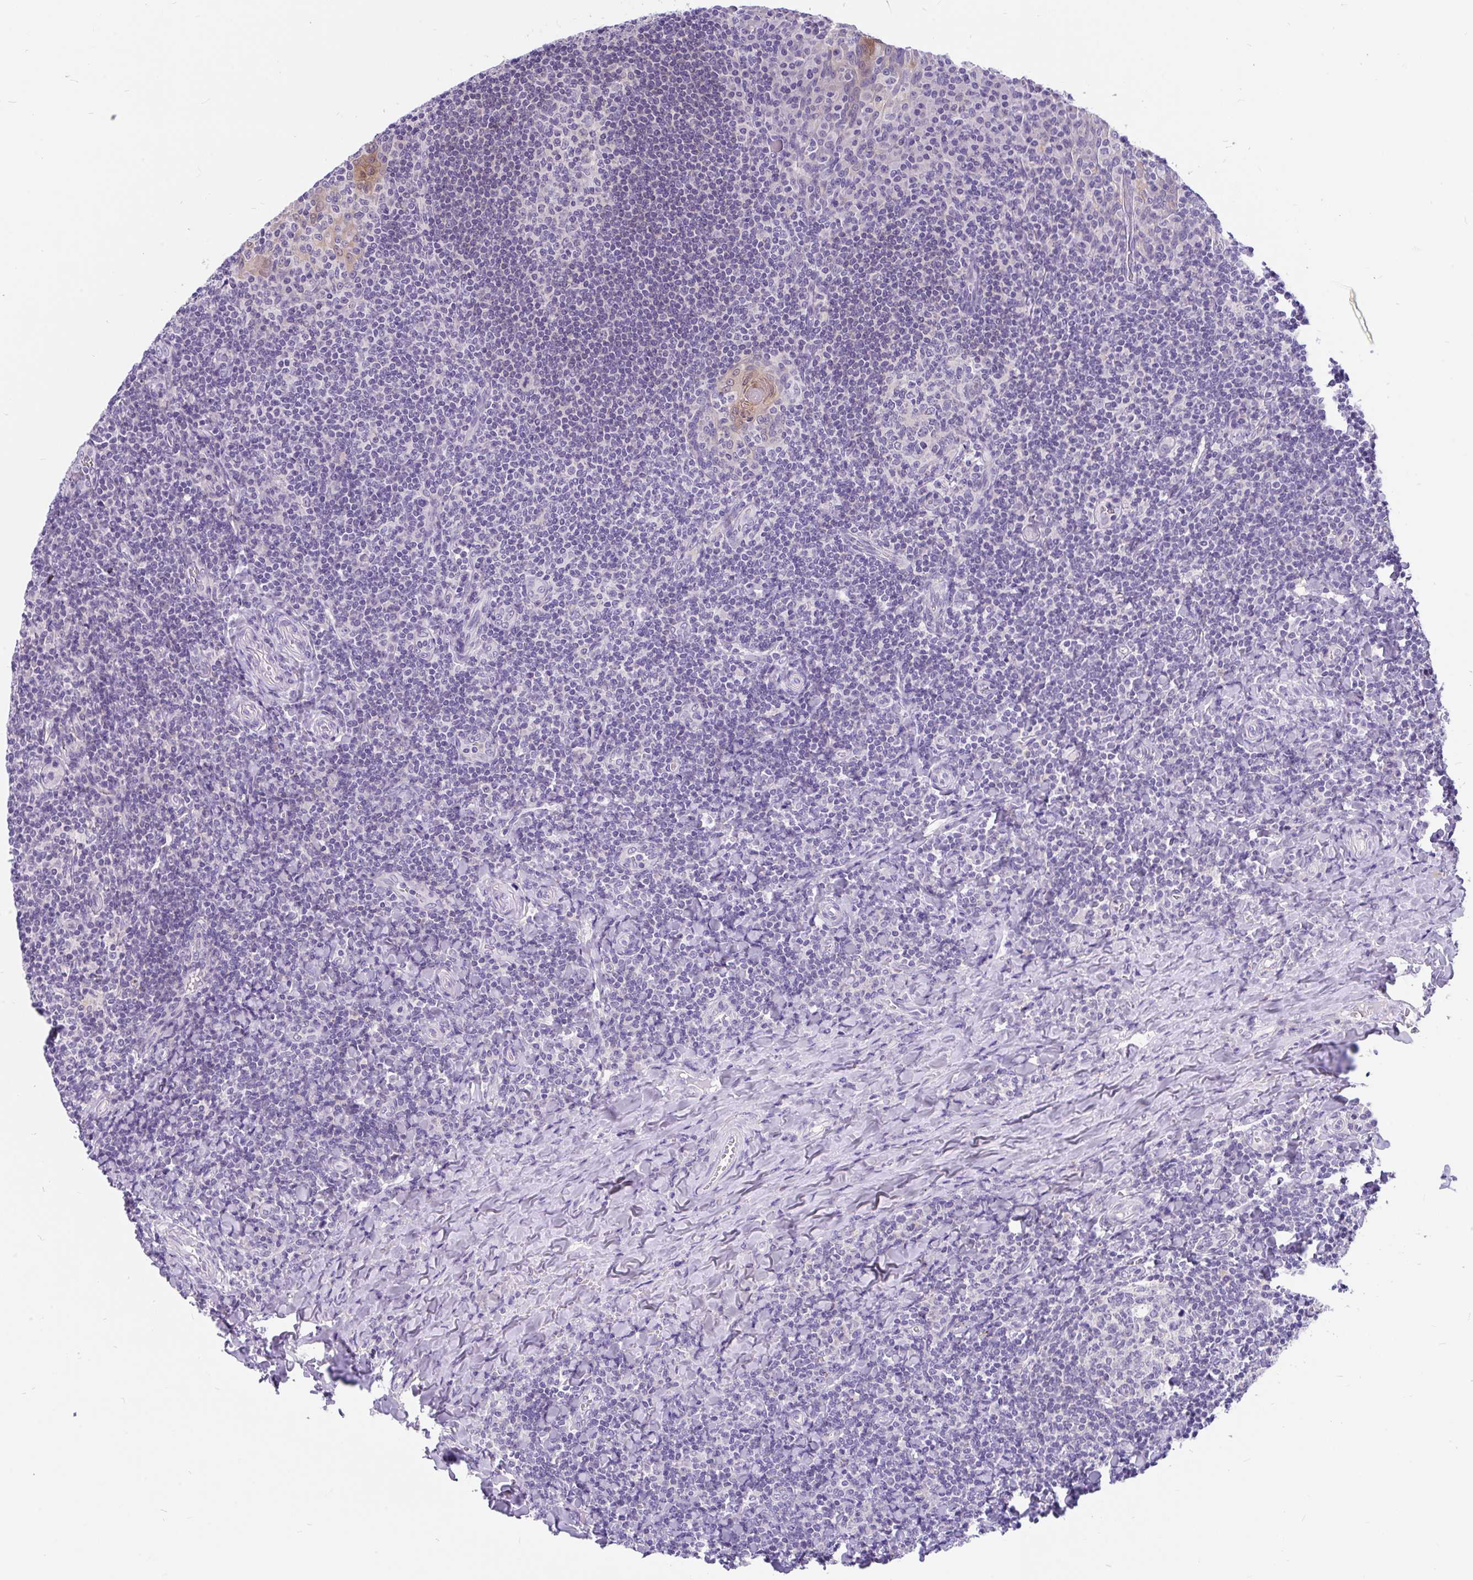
{"staining": {"intensity": "negative", "quantity": "none", "location": "none"}, "tissue": "tonsil", "cell_type": "Germinal center cells", "image_type": "normal", "snomed": [{"axis": "morphology", "description": "Normal tissue, NOS"}, {"axis": "topography", "description": "Tonsil"}], "caption": "Unremarkable tonsil was stained to show a protein in brown. There is no significant staining in germinal center cells.", "gene": "KIAA2013", "patient": {"sex": "male", "age": 17}}